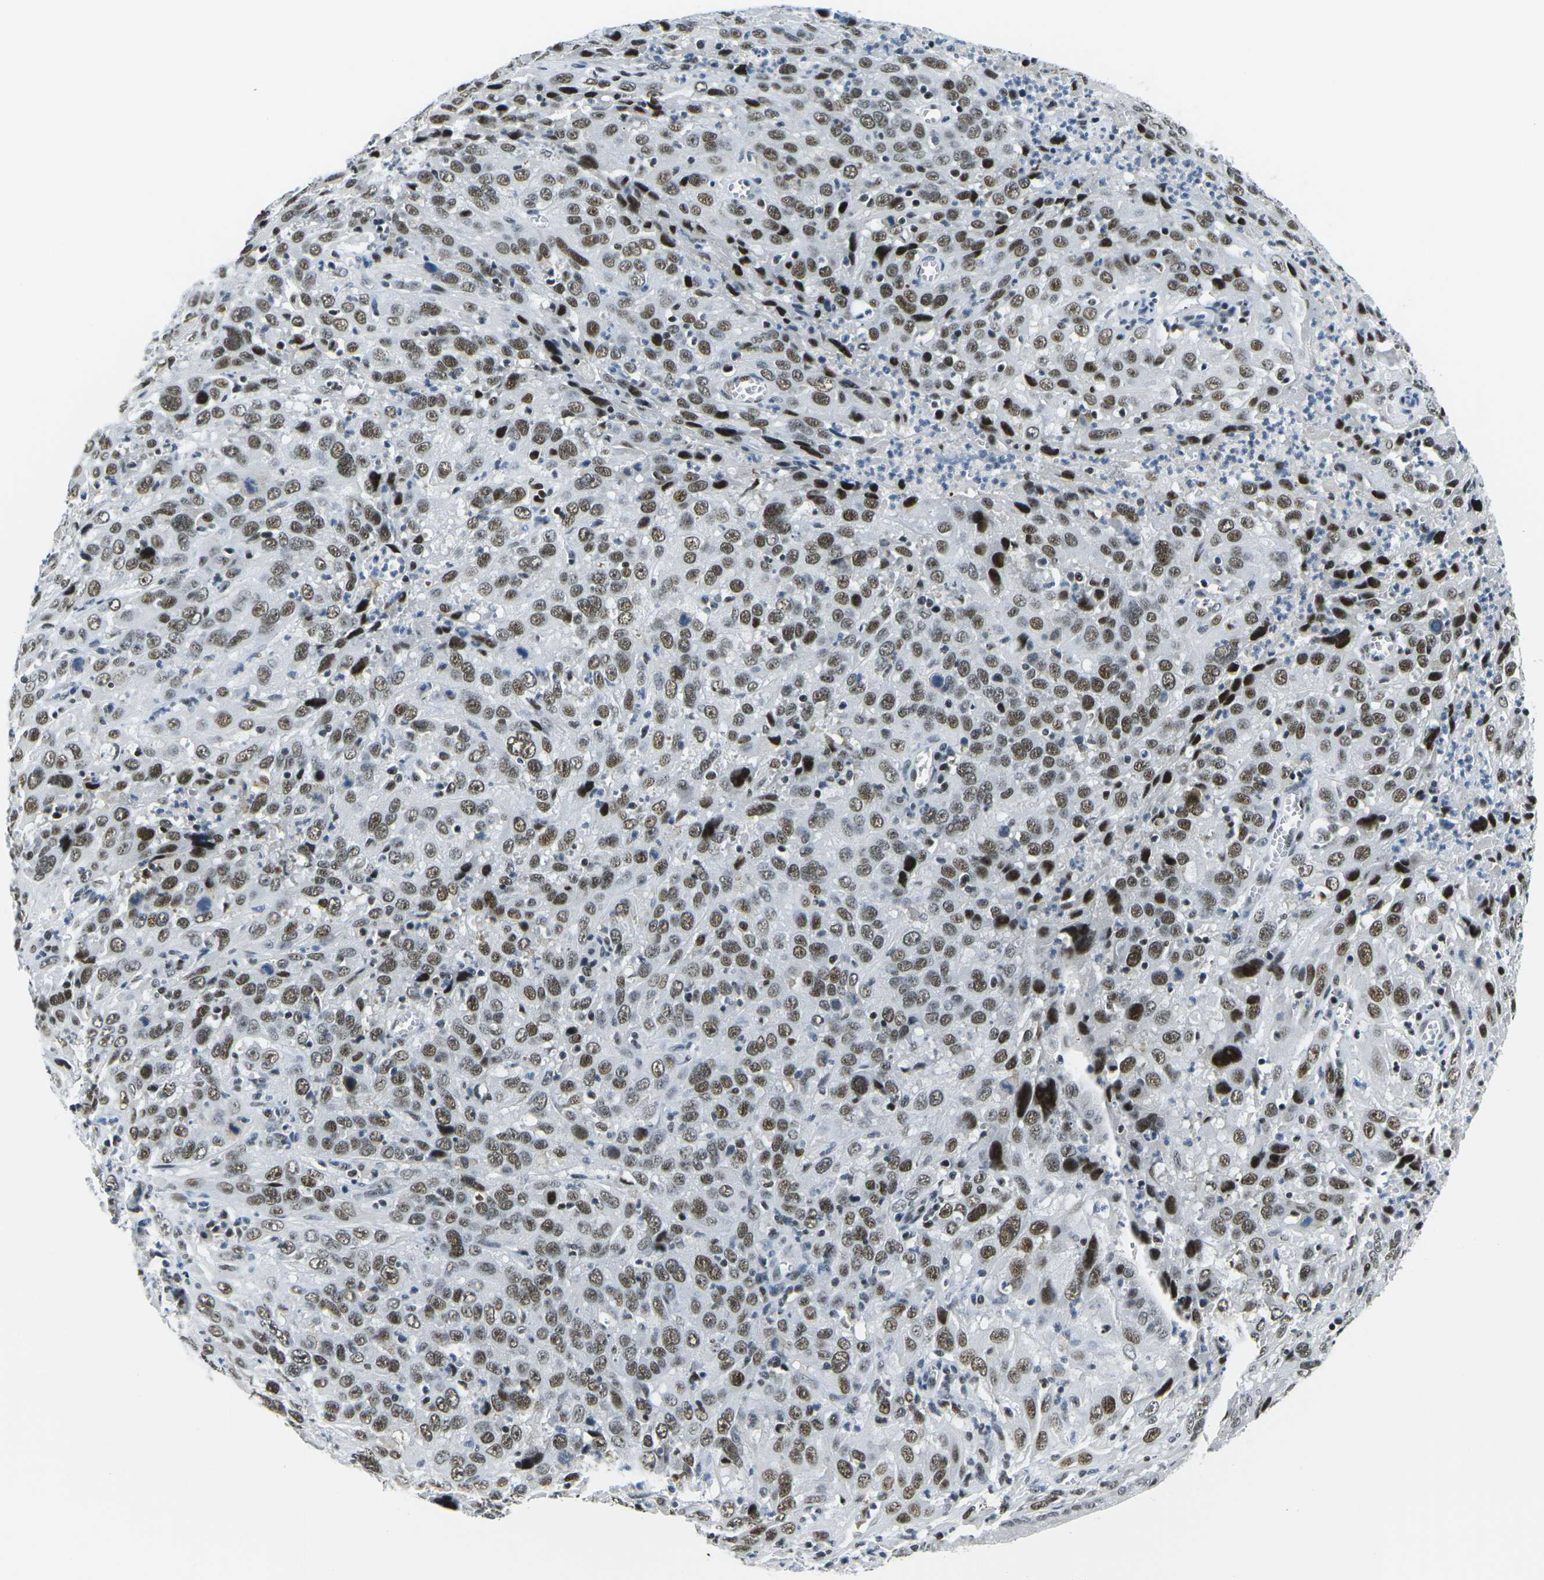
{"staining": {"intensity": "moderate", "quantity": ">75%", "location": "nuclear"}, "tissue": "cervical cancer", "cell_type": "Tumor cells", "image_type": "cancer", "snomed": [{"axis": "morphology", "description": "Squamous cell carcinoma, NOS"}, {"axis": "topography", "description": "Cervix"}], "caption": "Moderate nuclear protein positivity is present in approximately >75% of tumor cells in cervical cancer (squamous cell carcinoma).", "gene": "PRPF8", "patient": {"sex": "female", "age": 32}}